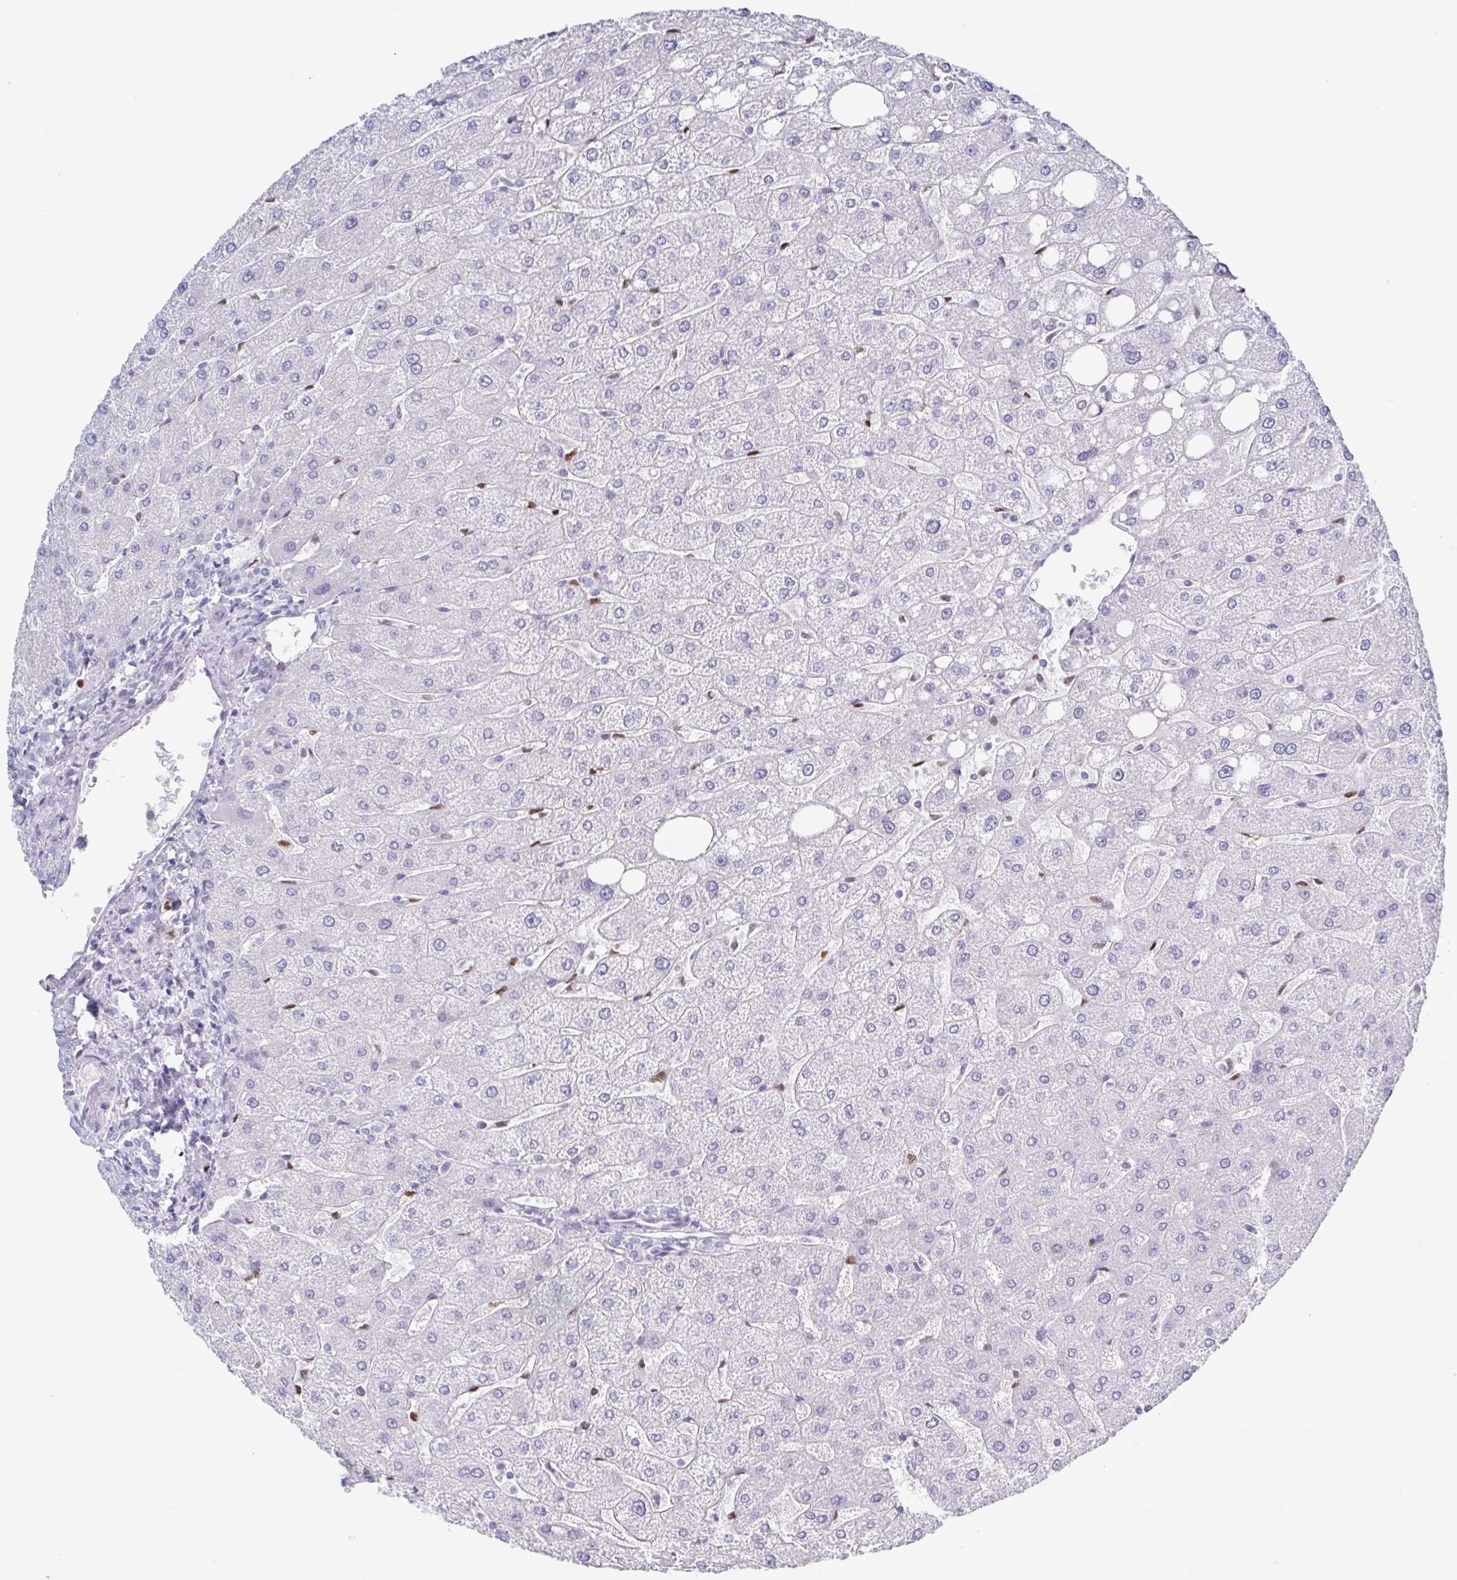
{"staining": {"intensity": "negative", "quantity": "none", "location": "none"}, "tissue": "liver", "cell_type": "Cholangiocytes", "image_type": "normal", "snomed": [{"axis": "morphology", "description": "Normal tissue, NOS"}, {"axis": "topography", "description": "Liver"}], "caption": "Immunohistochemical staining of normal liver demonstrates no significant staining in cholangiocytes.", "gene": "HTR2A", "patient": {"sex": "male", "age": 67}}